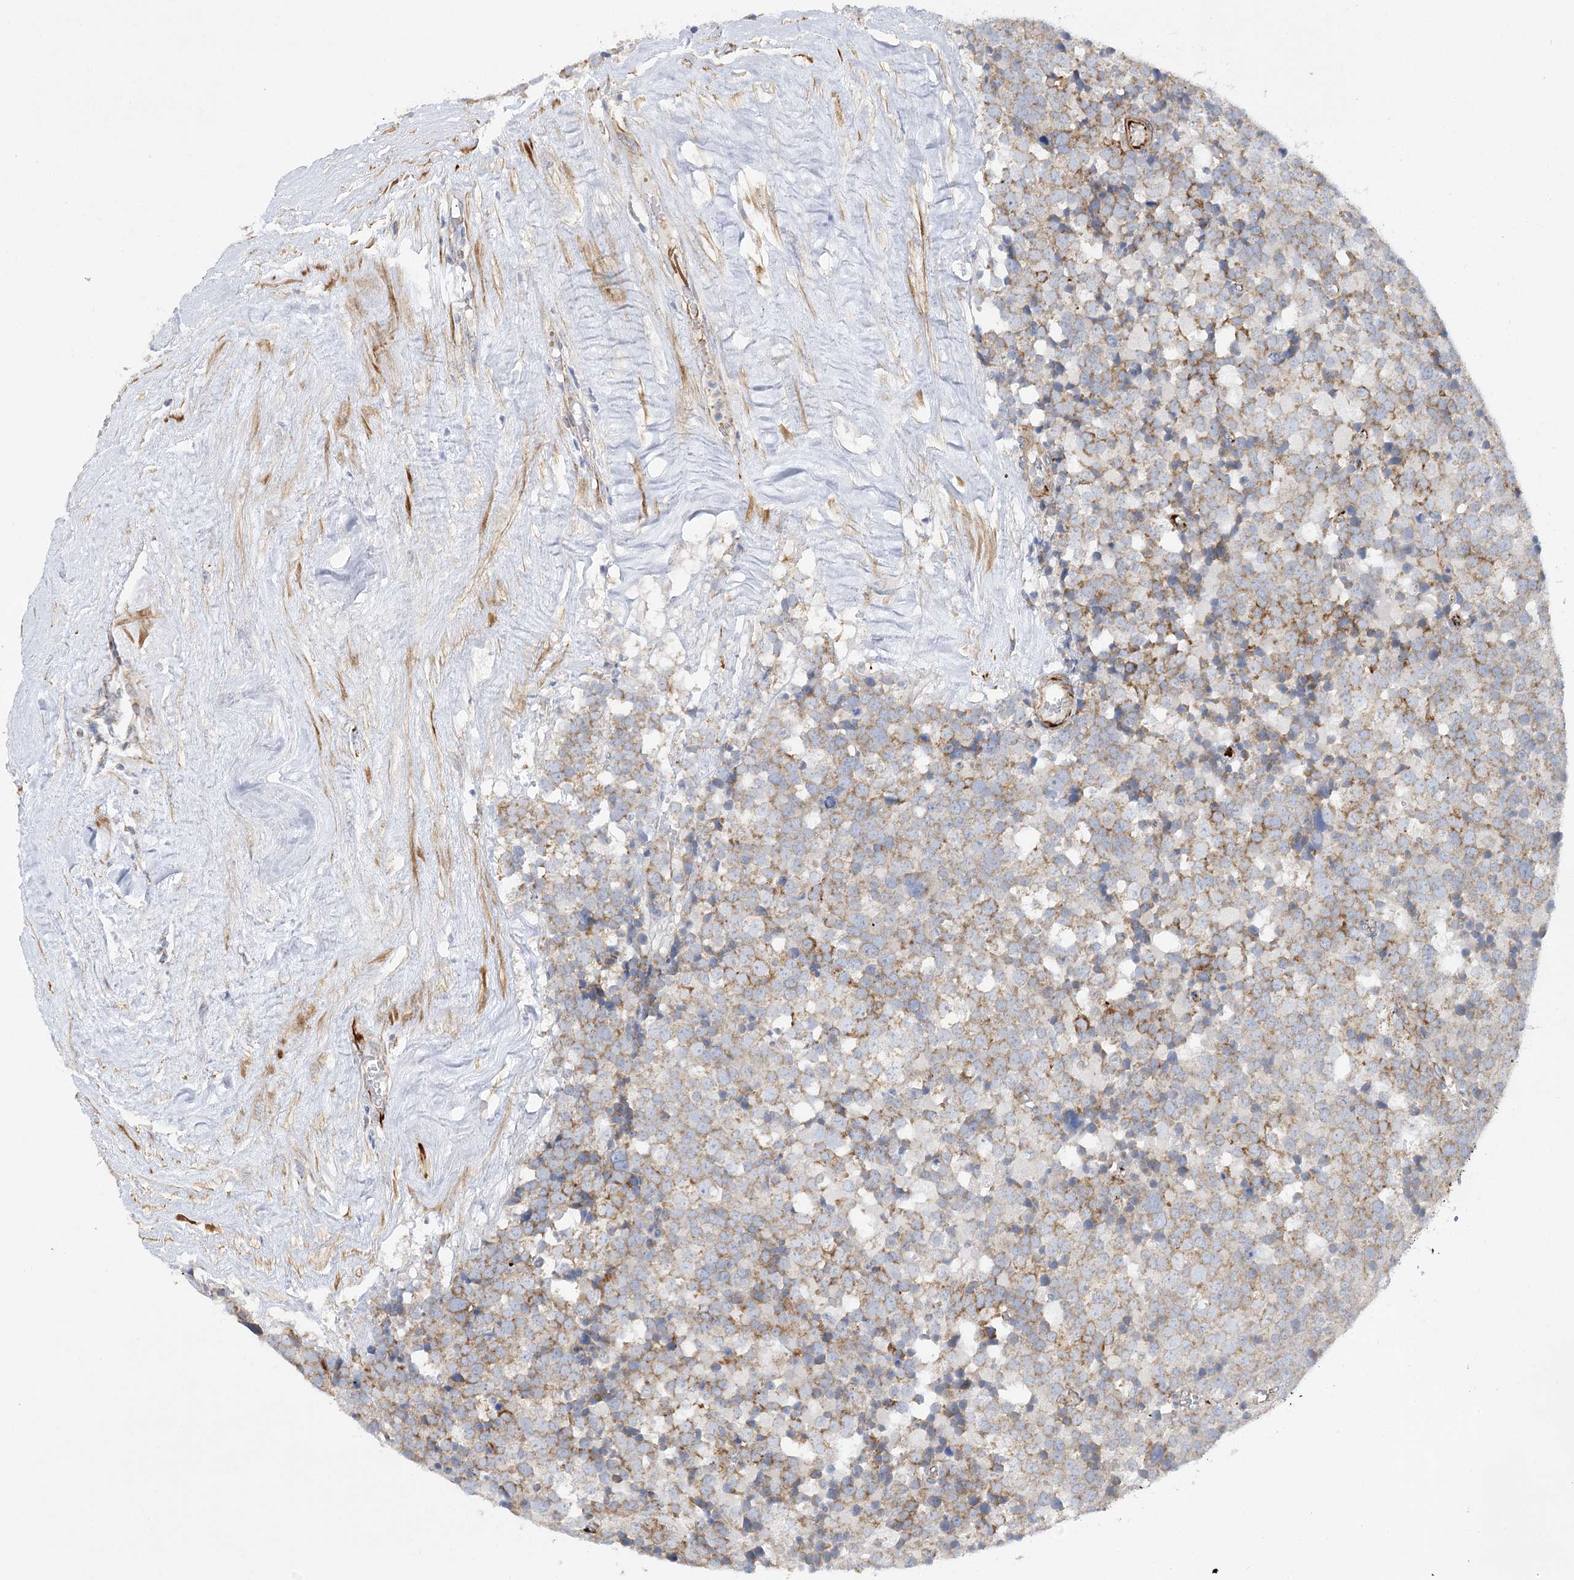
{"staining": {"intensity": "moderate", "quantity": "25%-75%", "location": "cytoplasmic/membranous"}, "tissue": "testis cancer", "cell_type": "Tumor cells", "image_type": "cancer", "snomed": [{"axis": "morphology", "description": "Seminoma, NOS"}, {"axis": "topography", "description": "Testis"}], "caption": "IHC staining of testis cancer, which exhibits medium levels of moderate cytoplasmic/membranous staining in approximately 25%-75% of tumor cells indicating moderate cytoplasmic/membranous protein expression. The staining was performed using DAB (brown) for protein detection and nuclei were counterstained in hematoxylin (blue).", "gene": "DHTKD1", "patient": {"sex": "male", "age": 71}}